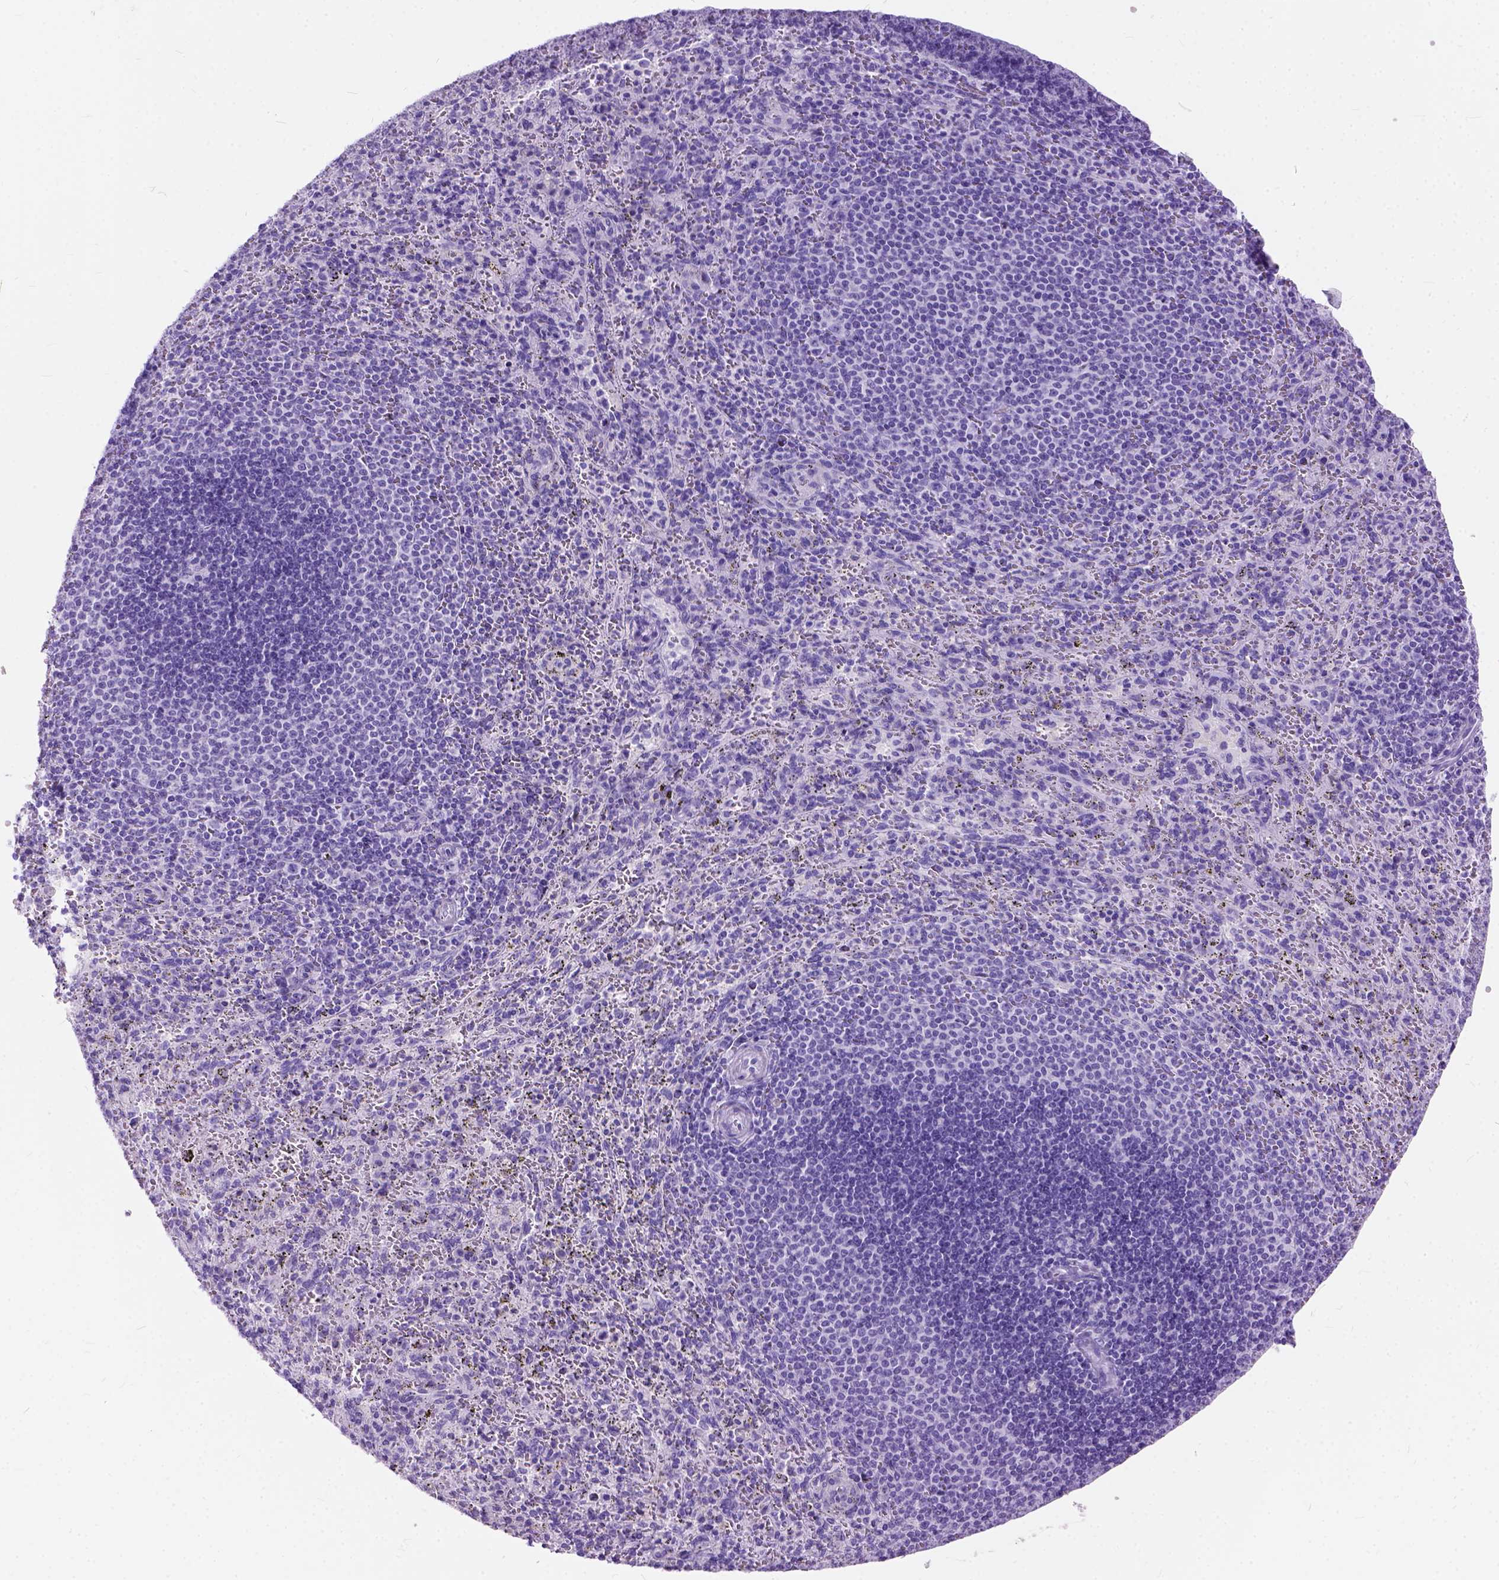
{"staining": {"intensity": "negative", "quantity": "none", "location": "none"}, "tissue": "spleen", "cell_type": "Cells in red pulp", "image_type": "normal", "snomed": [{"axis": "morphology", "description": "Normal tissue, NOS"}, {"axis": "topography", "description": "Spleen"}], "caption": "Immunohistochemistry (IHC) of normal human spleen exhibits no positivity in cells in red pulp. Brightfield microscopy of immunohistochemistry (IHC) stained with DAB (3,3'-diaminobenzidine) (brown) and hematoxylin (blue), captured at high magnification.", "gene": "C1QTNF3", "patient": {"sex": "male", "age": 57}}